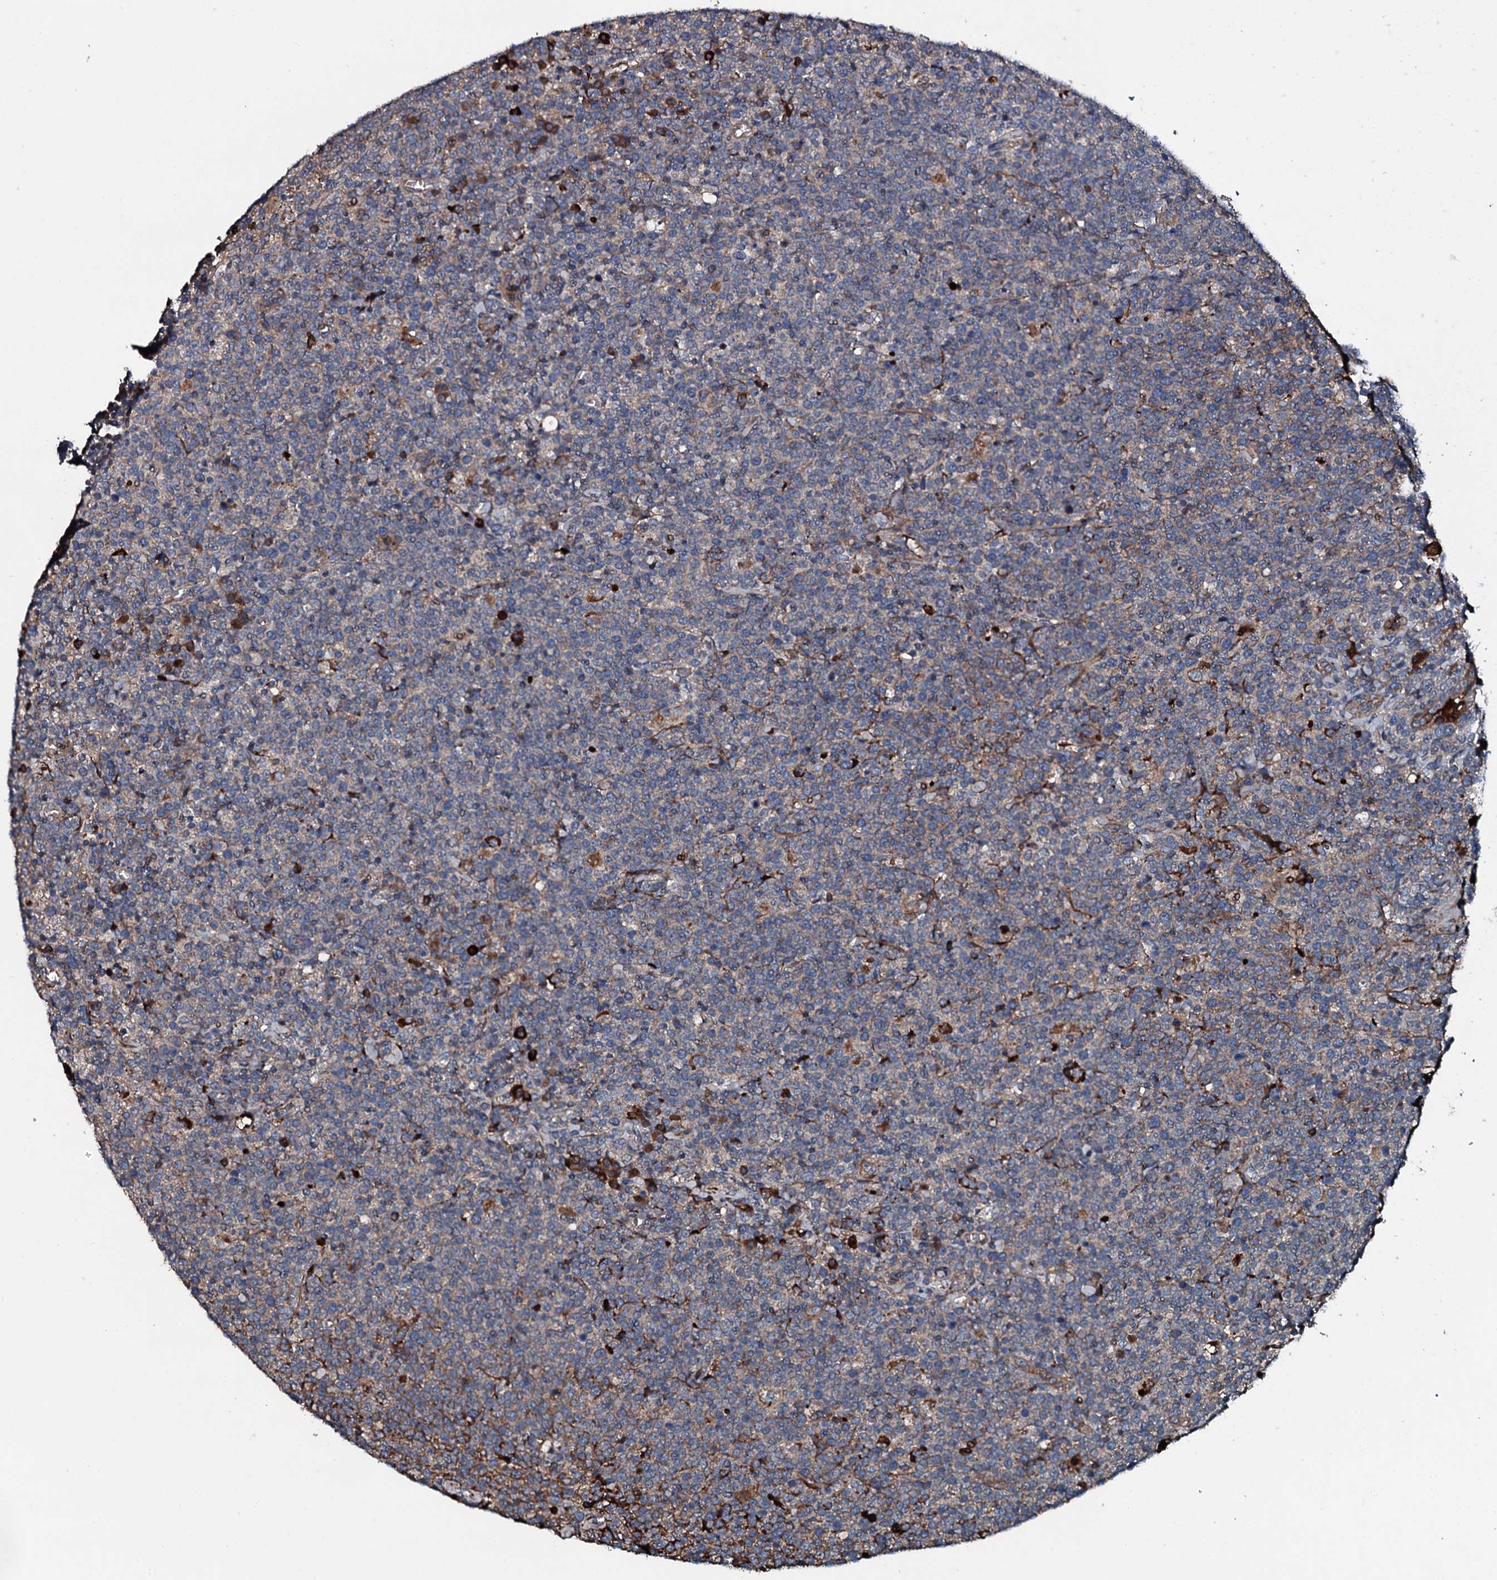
{"staining": {"intensity": "weak", "quantity": "<25%", "location": "cytoplasmic/membranous"}, "tissue": "lymphoma", "cell_type": "Tumor cells", "image_type": "cancer", "snomed": [{"axis": "morphology", "description": "Malignant lymphoma, non-Hodgkin's type, High grade"}, {"axis": "topography", "description": "Lymph node"}], "caption": "Malignant lymphoma, non-Hodgkin's type (high-grade) was stained to show a protein in brown. There is no significant positivity in tumor cells.", "gene": "AARS1", "patient": {"sex": "male", "age": 61}}